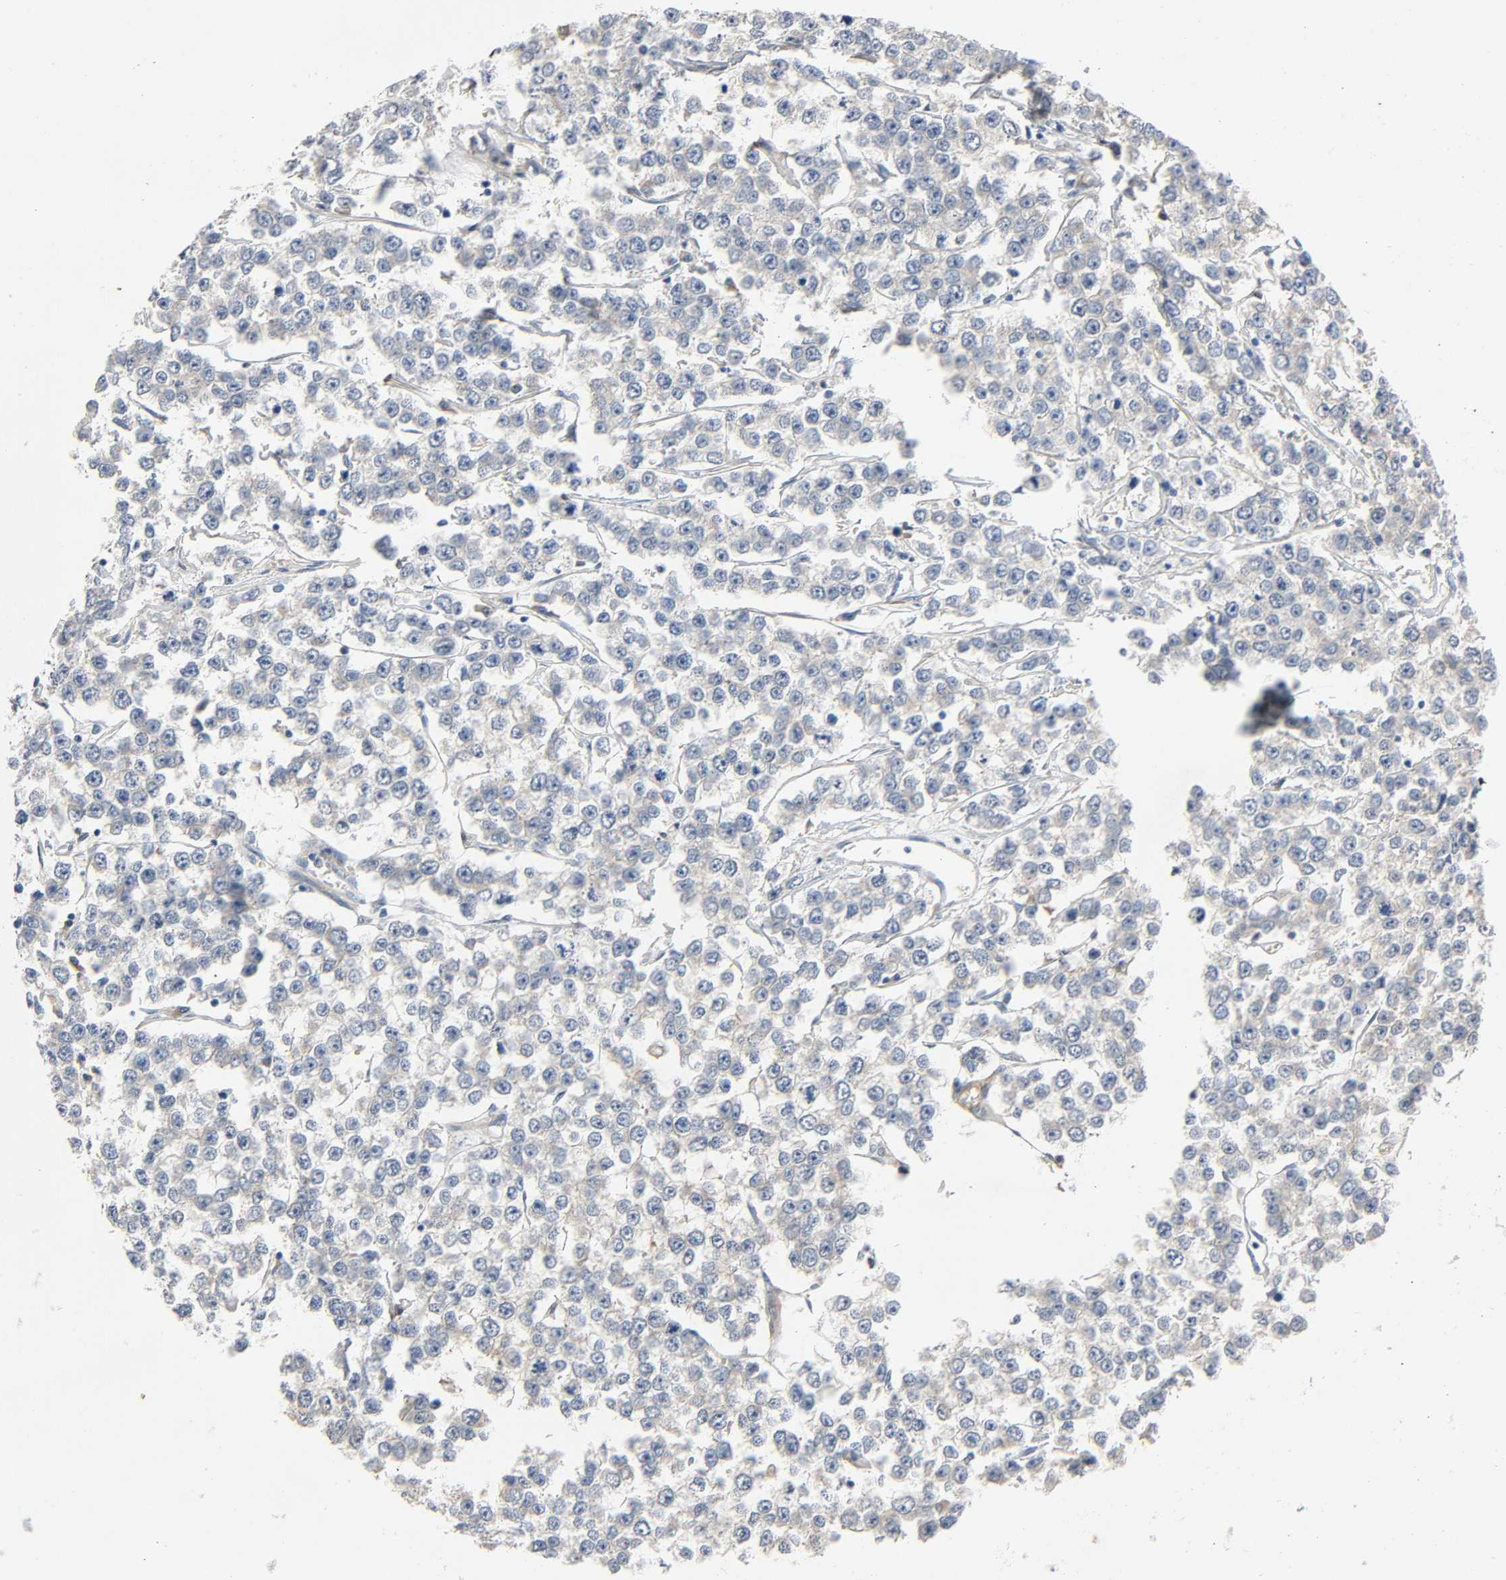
{"staining": {"intensity": "moderate", "quantity": ">75%", "location": "cytoplasmic/membranous"}, "tissue": "testis cancer", "cell_type": "Tumor cells", "image_type": "cancer", "snomed": [{"axis": "morphology", "description": "Seminoma, NOS"}, {"axis": "morphology", "description": "Carcinoma, Embryonal, NOS"}, {"axis": "topography", "description": "Testis"}], "caption": "Testis cancer (embryonal carcinoma) was stained to show a protein in brown. There is medium levels of moderate cytoplasmic/membranous expression in about >75% of tumor cells. (DAB (3,3'-diaminobenzidine) IHC with brightfield microscopy, high magnification).", "gene": "ARPC1A", "patient": {"sex": "male", "age": 52}}